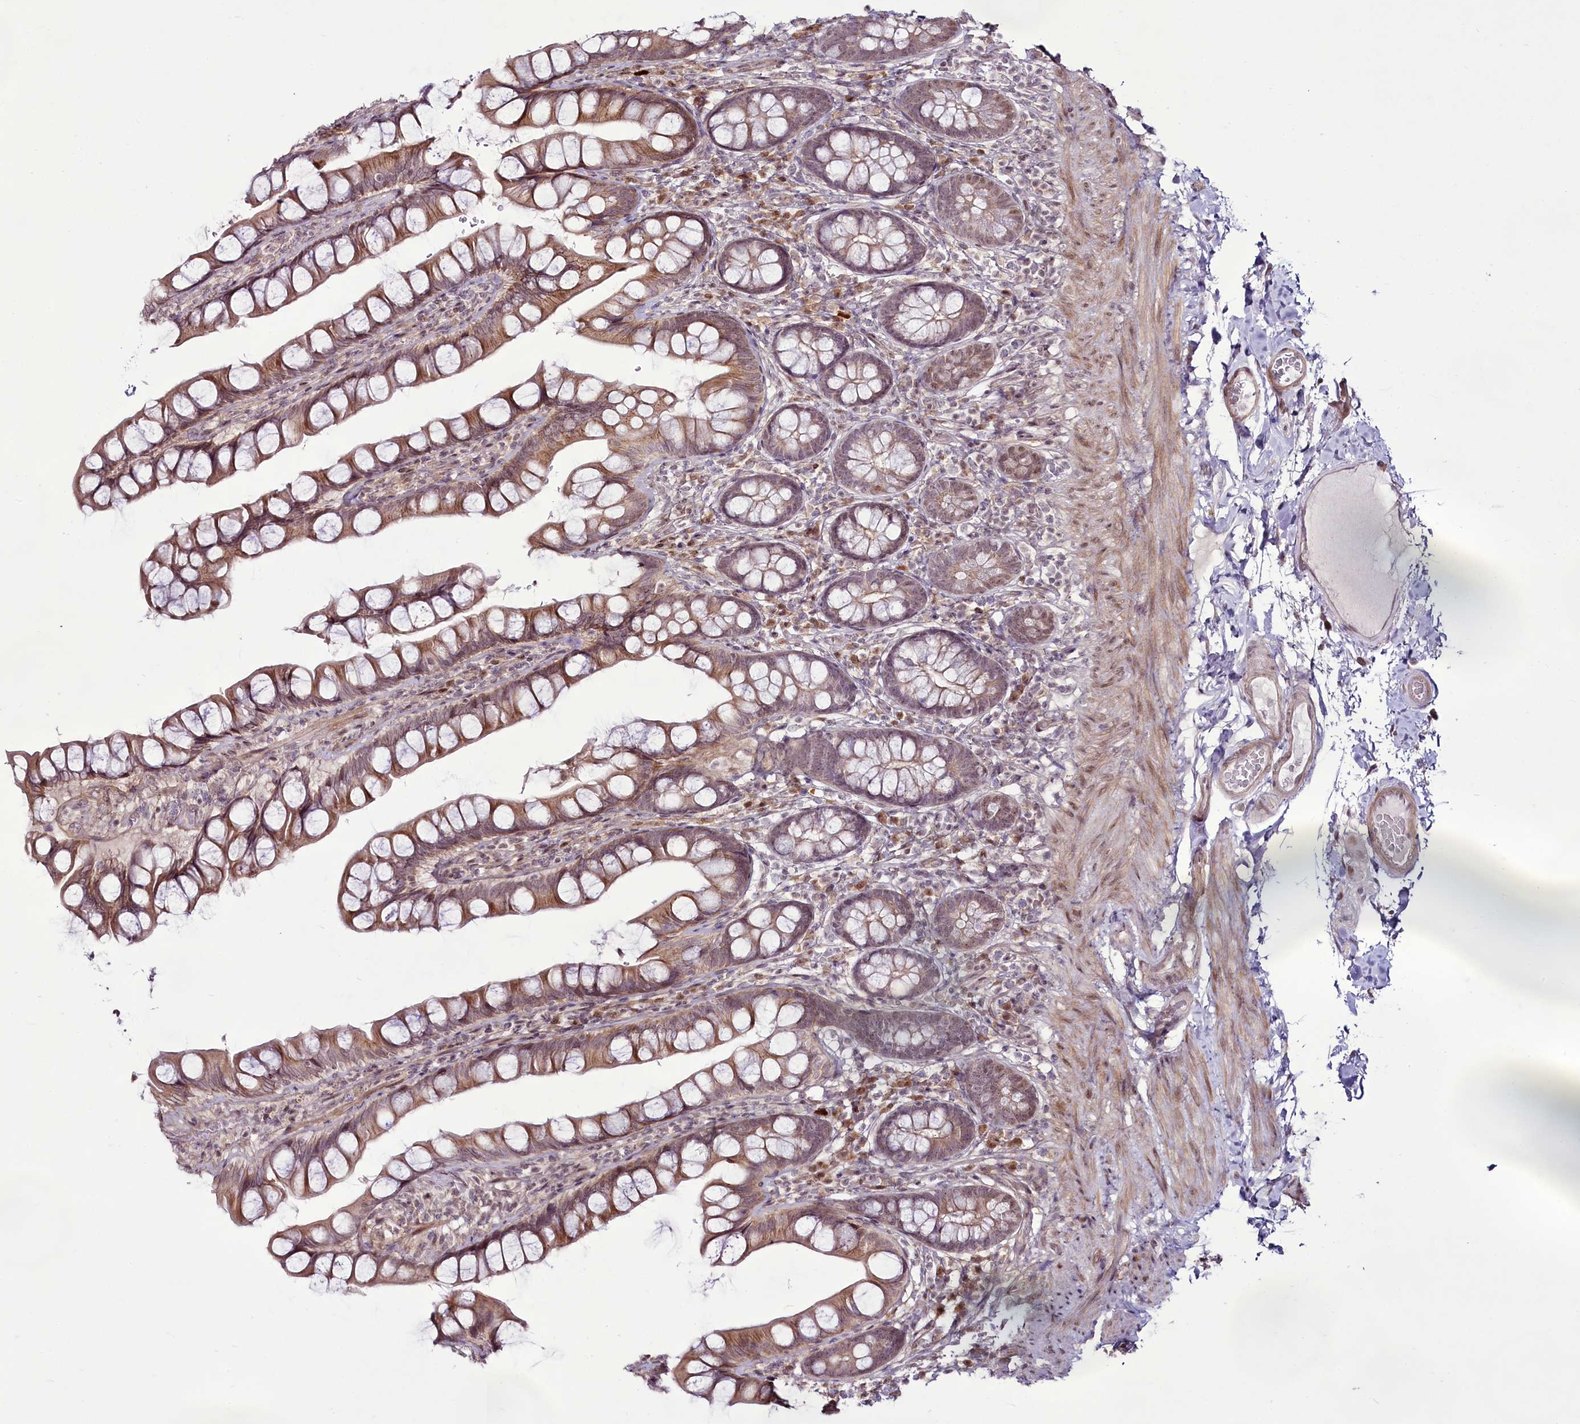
{"staining": {"intensity": "moderate", "quantity": ">75%", "location": "cytoplasmic/membranous"}, "tissue": "small intestine", "cell_type": "Glandular cells", "image_type": "normal", "snomed": [{"axis": "morphology", "description": "Normal tissue, NOS"}, {"axis": "topography", "description": "Small intestine"}], "caption": "Small intestine stained with a brown dye reveals moderate cytoplasmic/membranous positive expression in about >75% of glandular cells.", "gene": "RSBN1", "patient": {"sex": "male", "age": 70}}